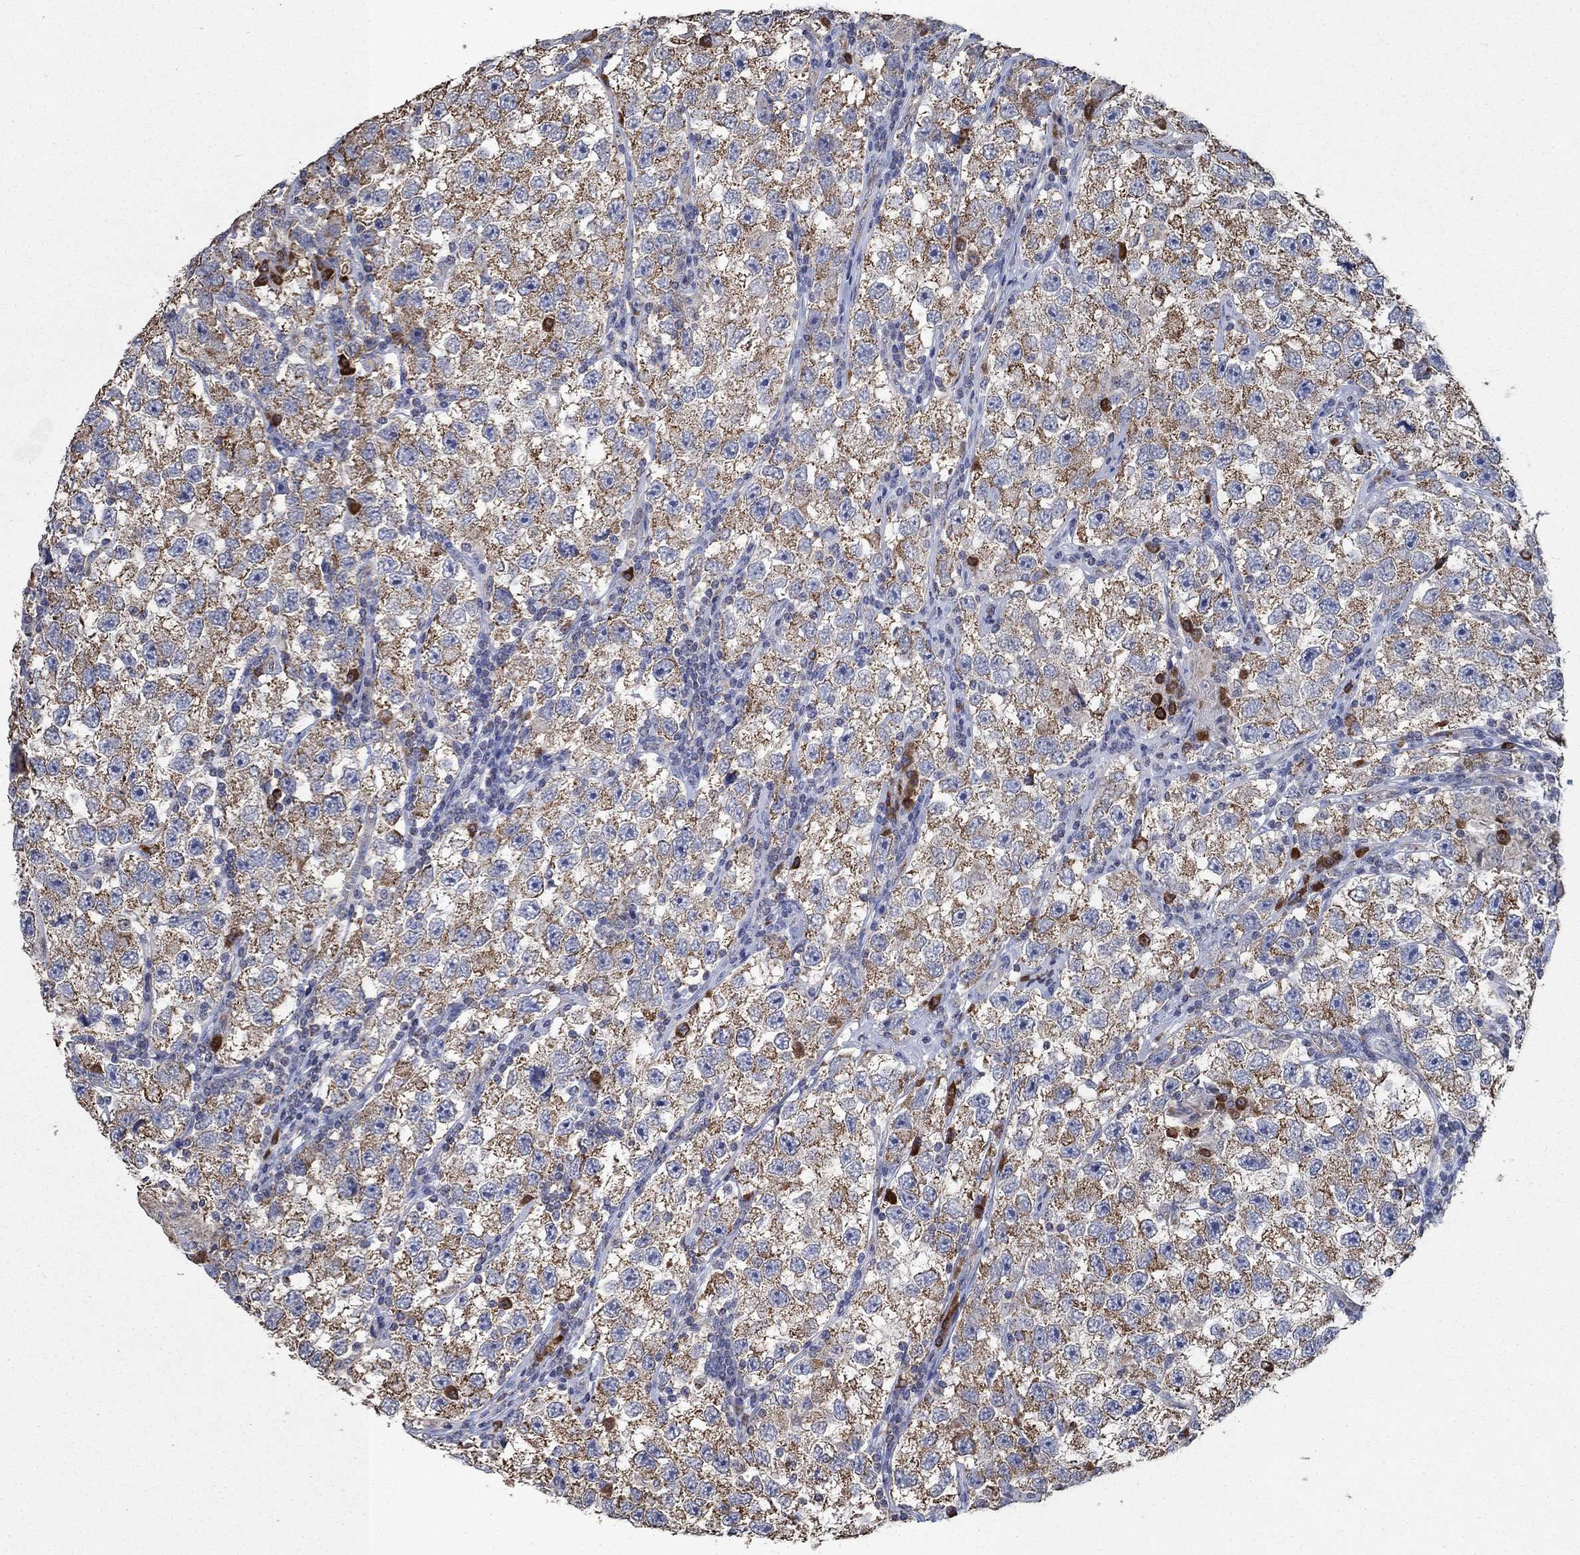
{"staining": {"intensity": "moderate", "quantity": ">75%", "location": "cytoplasmic/membranous"}, "tissue": "testis cancer", "cell_type": "Tumor cells", "image_type": "cancer", "snomed": [{"axis": "morphology", "description": "Seminoma, NOS"}, {"axis": "topography", "description": "Testis"}], "caption": "Protein expression analysis of testis seminoma reveals moderate cytoplasmic/membranous staining in about >75% of tumor cells.", "gene": "HID1", "patient": {"sex": "male", "age": 26}}